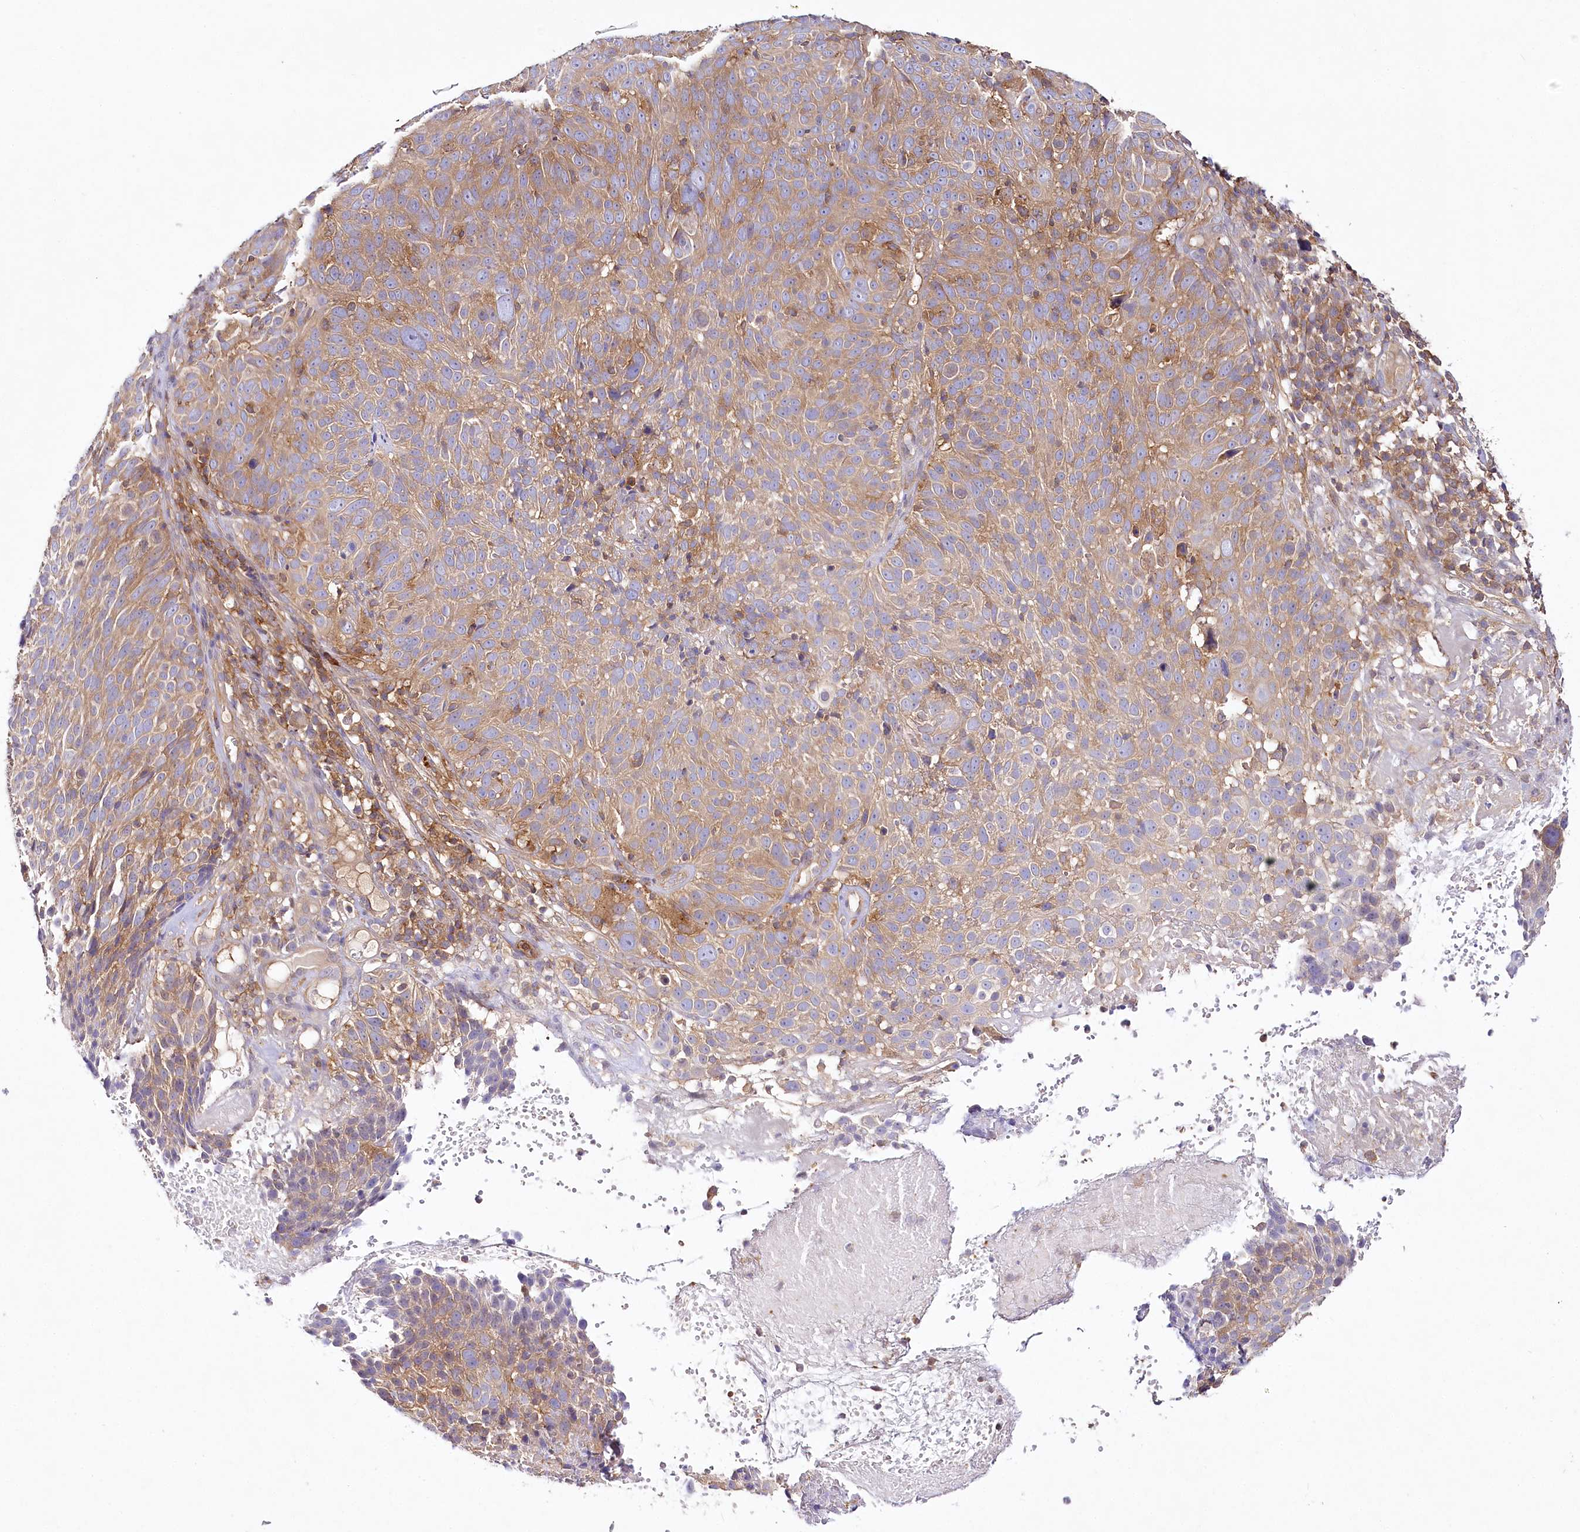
{"staining": {"intensity": "weak", "quantity": ">75%", "location": "cytoplasmic/membranous"}, "tissue": "cervical cancer", "cell_type": "Tumor cells", "image_type": "cancer", "snomed": [{"axis": "morphology", "description": "Squamous cell carcinoma, NOS"}, {"axis": "topography", "description": "Cervix"}], "caption": "Brown immunohistochemical staining in cervical cancer (squamous cell carcinoma) shows weak cytoplasmic/membranous positivity in approximately >75% of tumor cells. (DAB IHC, brown staining for protein, blue staining for nuclei).", "gene": "ABRAXAS2", "patient": {"sex": "female", "age": 74}}